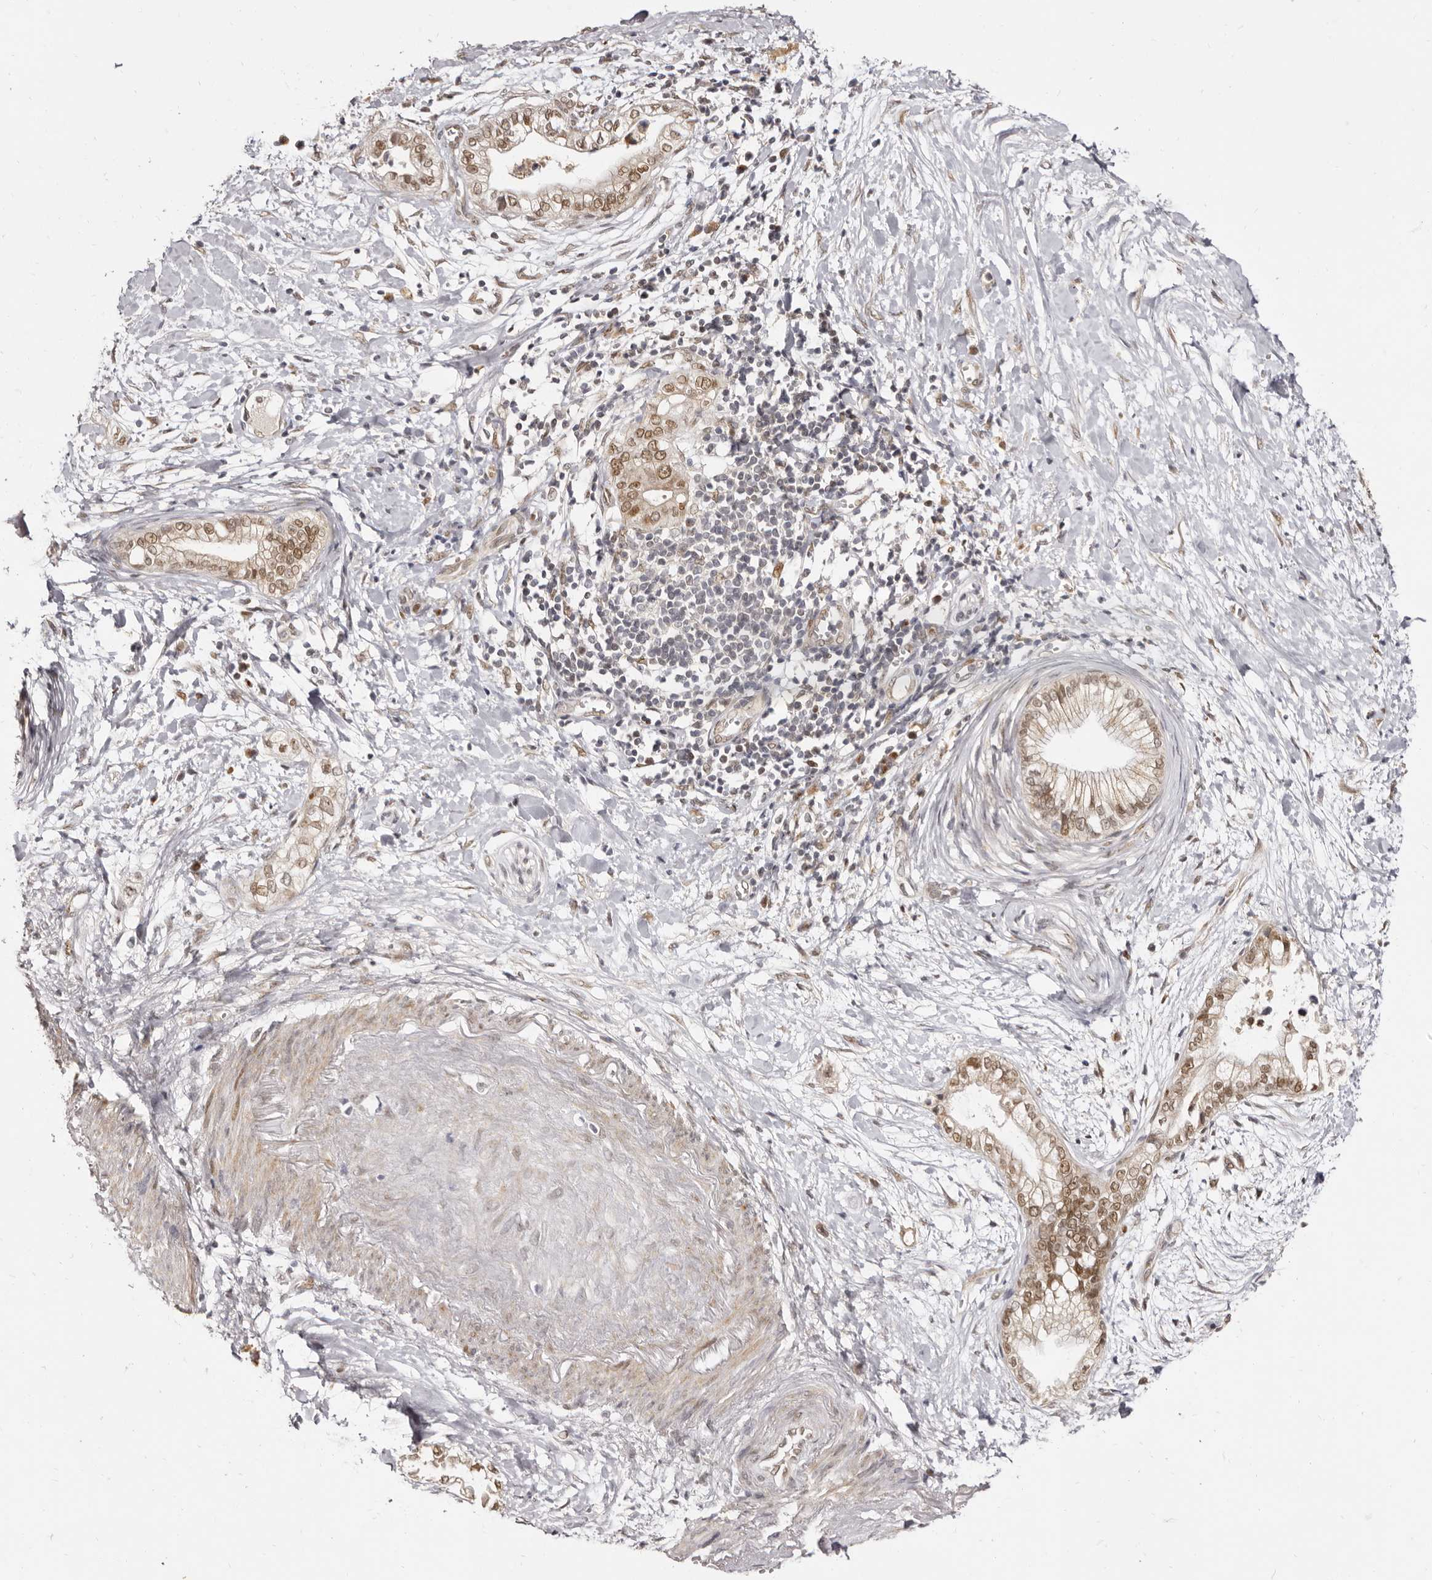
{"staining": {"intensity": "moderate", "quantity": ">75%", "location": "cytoplasmic/membranous,nuclear"}, "tissue": "pancreatic cancer", "cell_type": "Tumor cells", "image_type": "cancer", "snomed": [{"axis": "morphology", "description": "Adenocarcinoma, NOS"}, {"axis": "topography", "description": "Pancreas"}], "caption": "Tumor cells display medium levels of moderate cytoplasmic/membranous and nuclear staining in approximately >75% of cells in human pancreatic adenocarcinoma.", "gene": "ZNF326", "patient": {"sex": "male", "age": 68}}